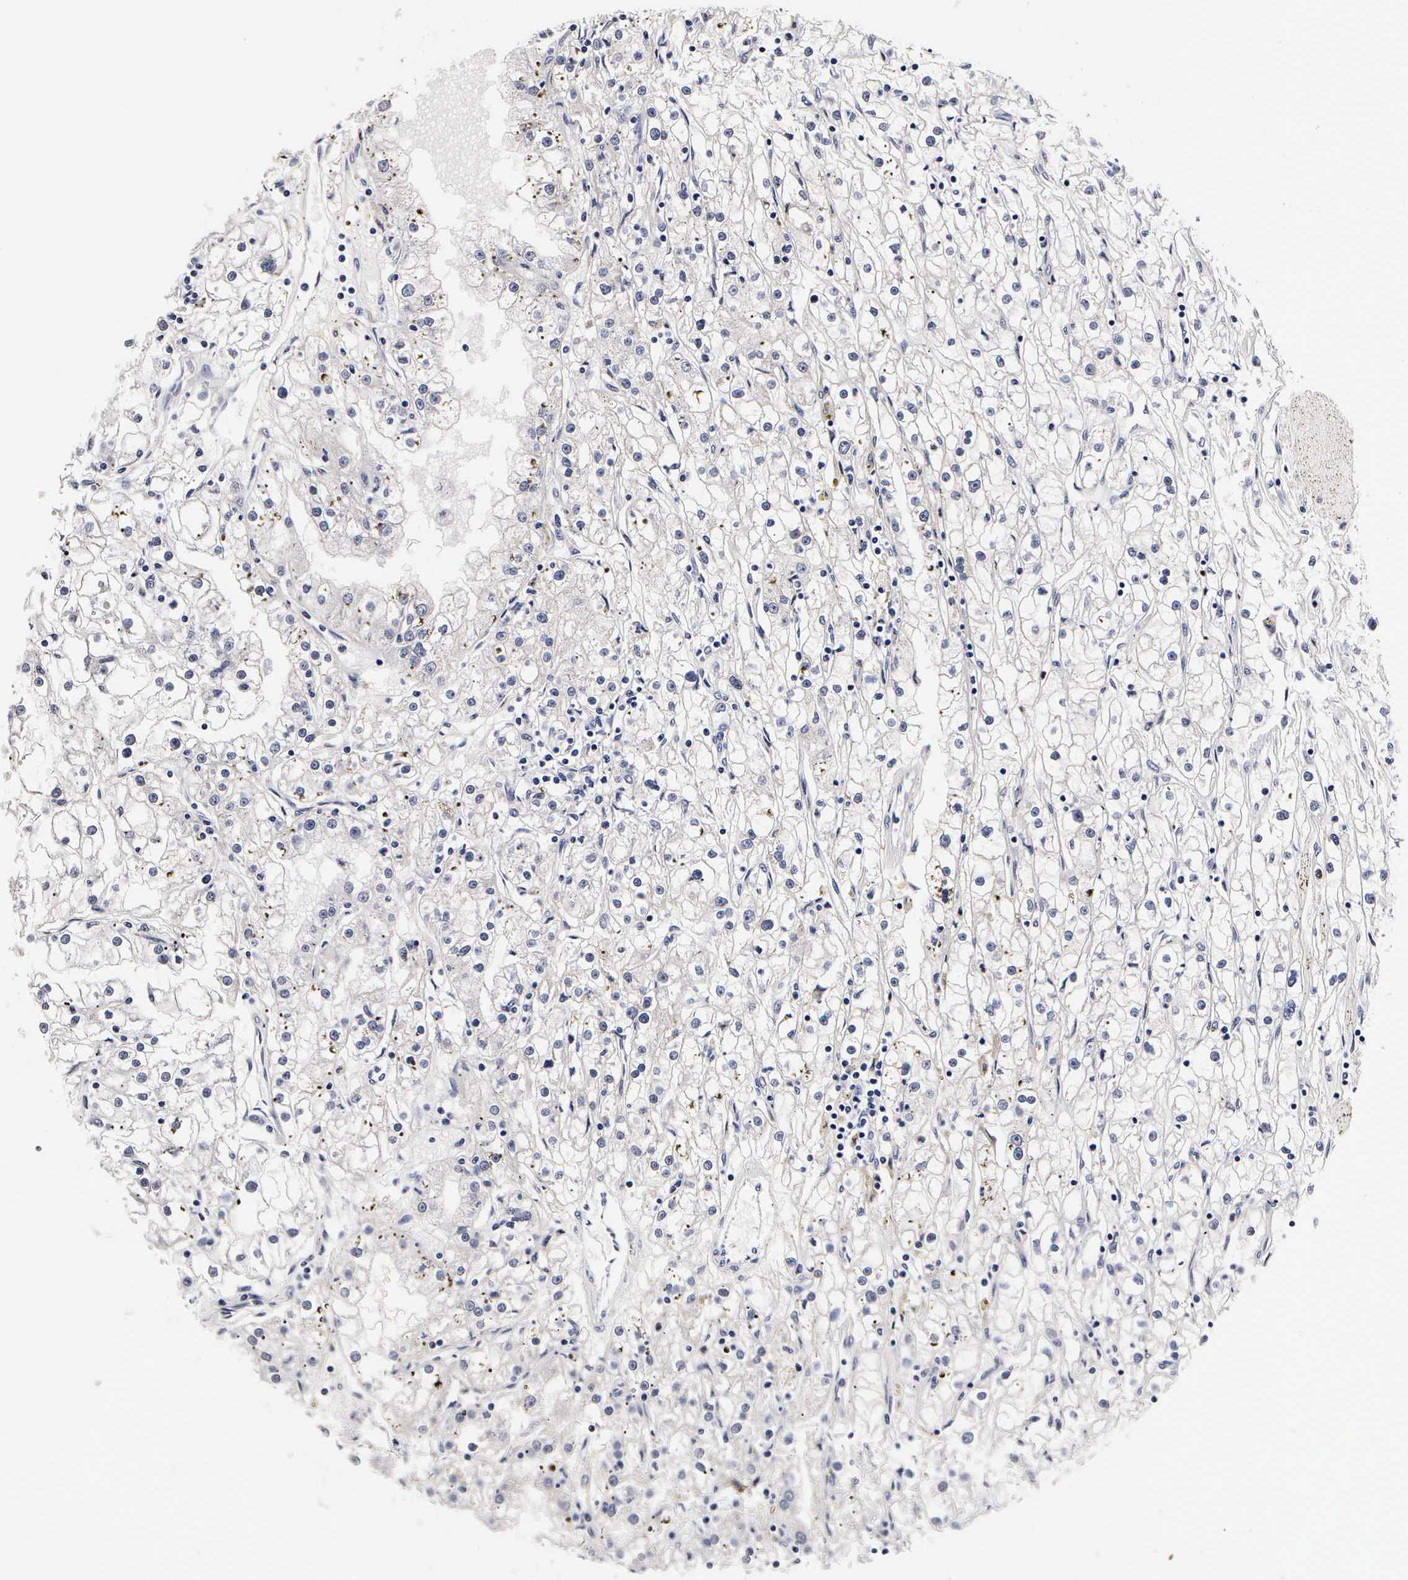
{"staining": {"intensity": "negative", "quantity": "none", "location": "none"}, "tissue": "renal cancer", "cell_type": "Tumor cells", "image_type": "cancer", "snomed": [{"axis": "morphology", "description": "Adenocarcinoma, NOS"}, {"axis": "topography", "description": "Kidney"}], "caption": "DAB (3,3'-diaminobenzidine) immunohistochemical staining of human renal cancer displays no significant staining in tumor cells. The staining was performed using DAB (3,3'-diaminobenzidine) to visualize the protein expression in brown, while the nuclei were stained in blue with hematoxylin (Magnification: 20x).", "gene": "RNASE6", "patient": {"sex": "male", "age": 56}}